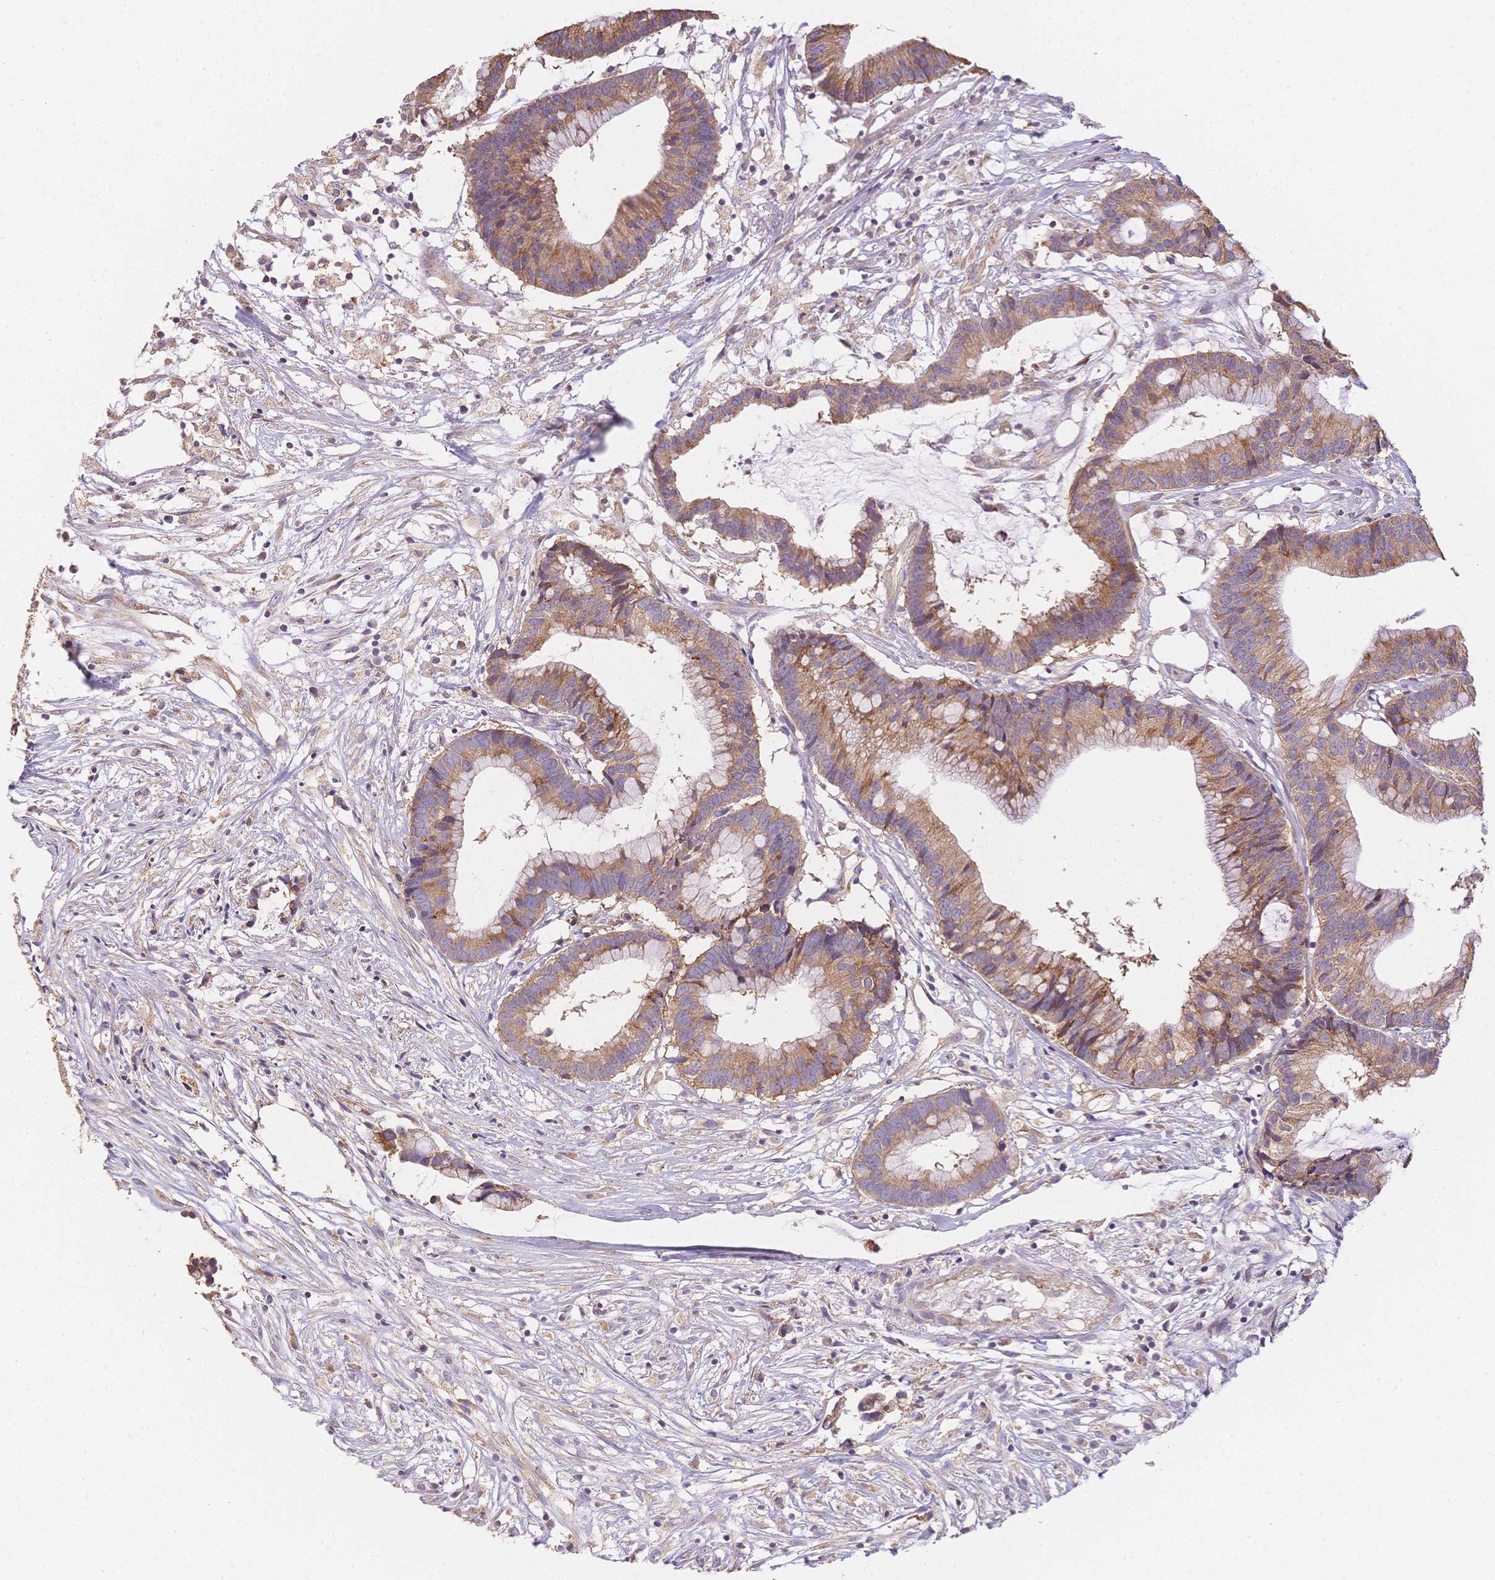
{"staining": {"intensity": "moderate", "quantity": ">75%", "location": "cytoplasmic/membranous"}, "tissue": "colorectal cancer", "cell_type": "Tumor cells", "image_type": "cancer", "snomed": [{"axis": "morphology", "description": "Adenocarcinoma, NOS"}, {"axis": "topography", "description": "Colon"}], "caption": "A photomicrograph showing moderate cytoplasmic/membranous positivity in approximately >75% of tumor cells in colorectal adenocarcinoma, as visualized by brown immunohistochemical staining.", "gene": "HS3ST5", "patient": {"sex": "female", "age": 78}}